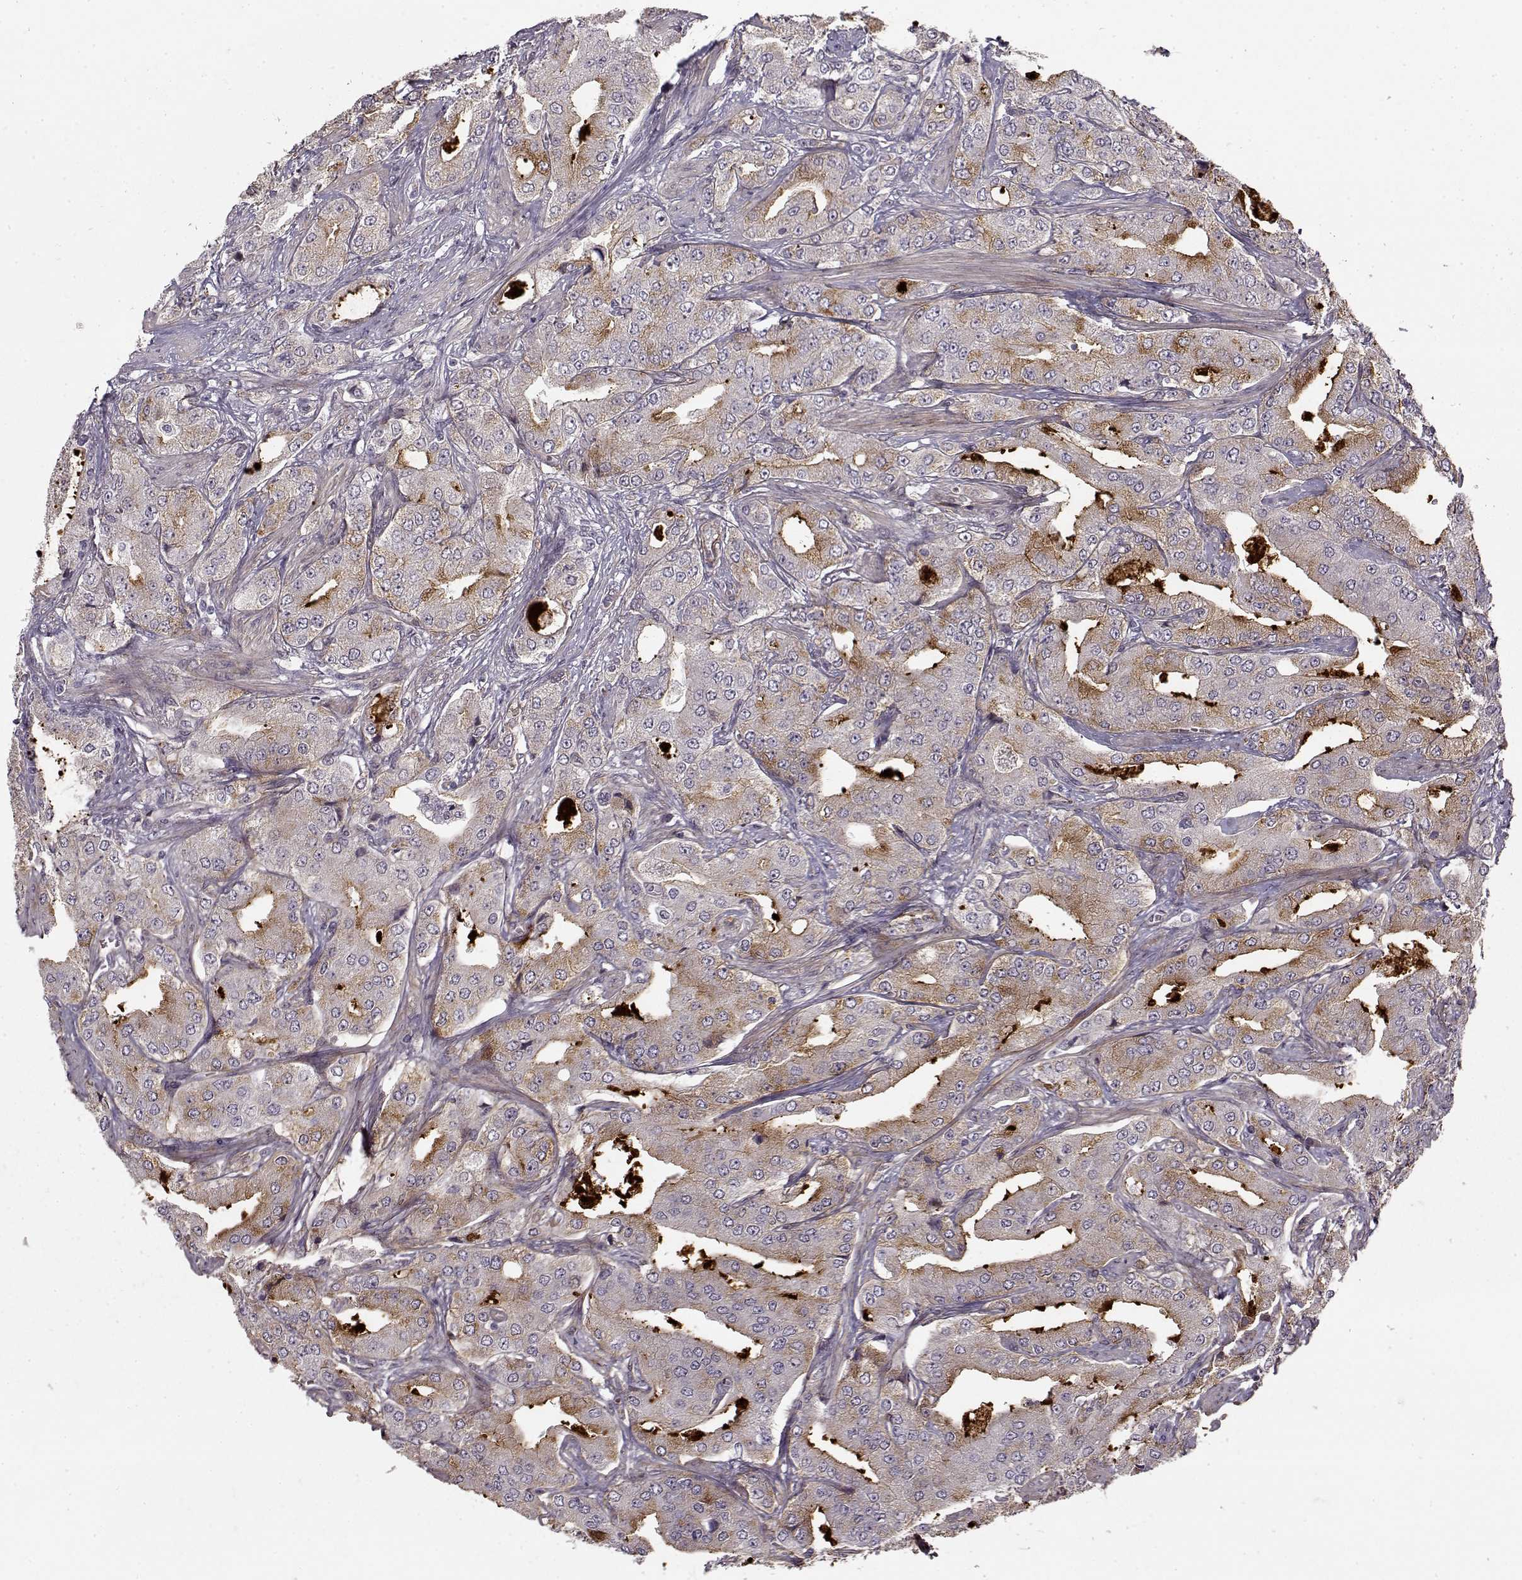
{"staining": {"intensity": "weak", "quantity": "<25%", "location": "cytoplasmic/membranous"}, "tissue": "prostate cancer", "cell_type": "Tumor cells", "image_type": "cancer", "snomed": [{"axis": "morphology", "description": "Adenocarcinoma, Low grade"}, {"axis": "topography", "description": "Prostate"}], "caption": "This is an IHC photomicrograph of prostate cancer. There is no expression in tumor cells.", "gene": "LAMB2", "patient": {"sex": "male", "age": 60}}